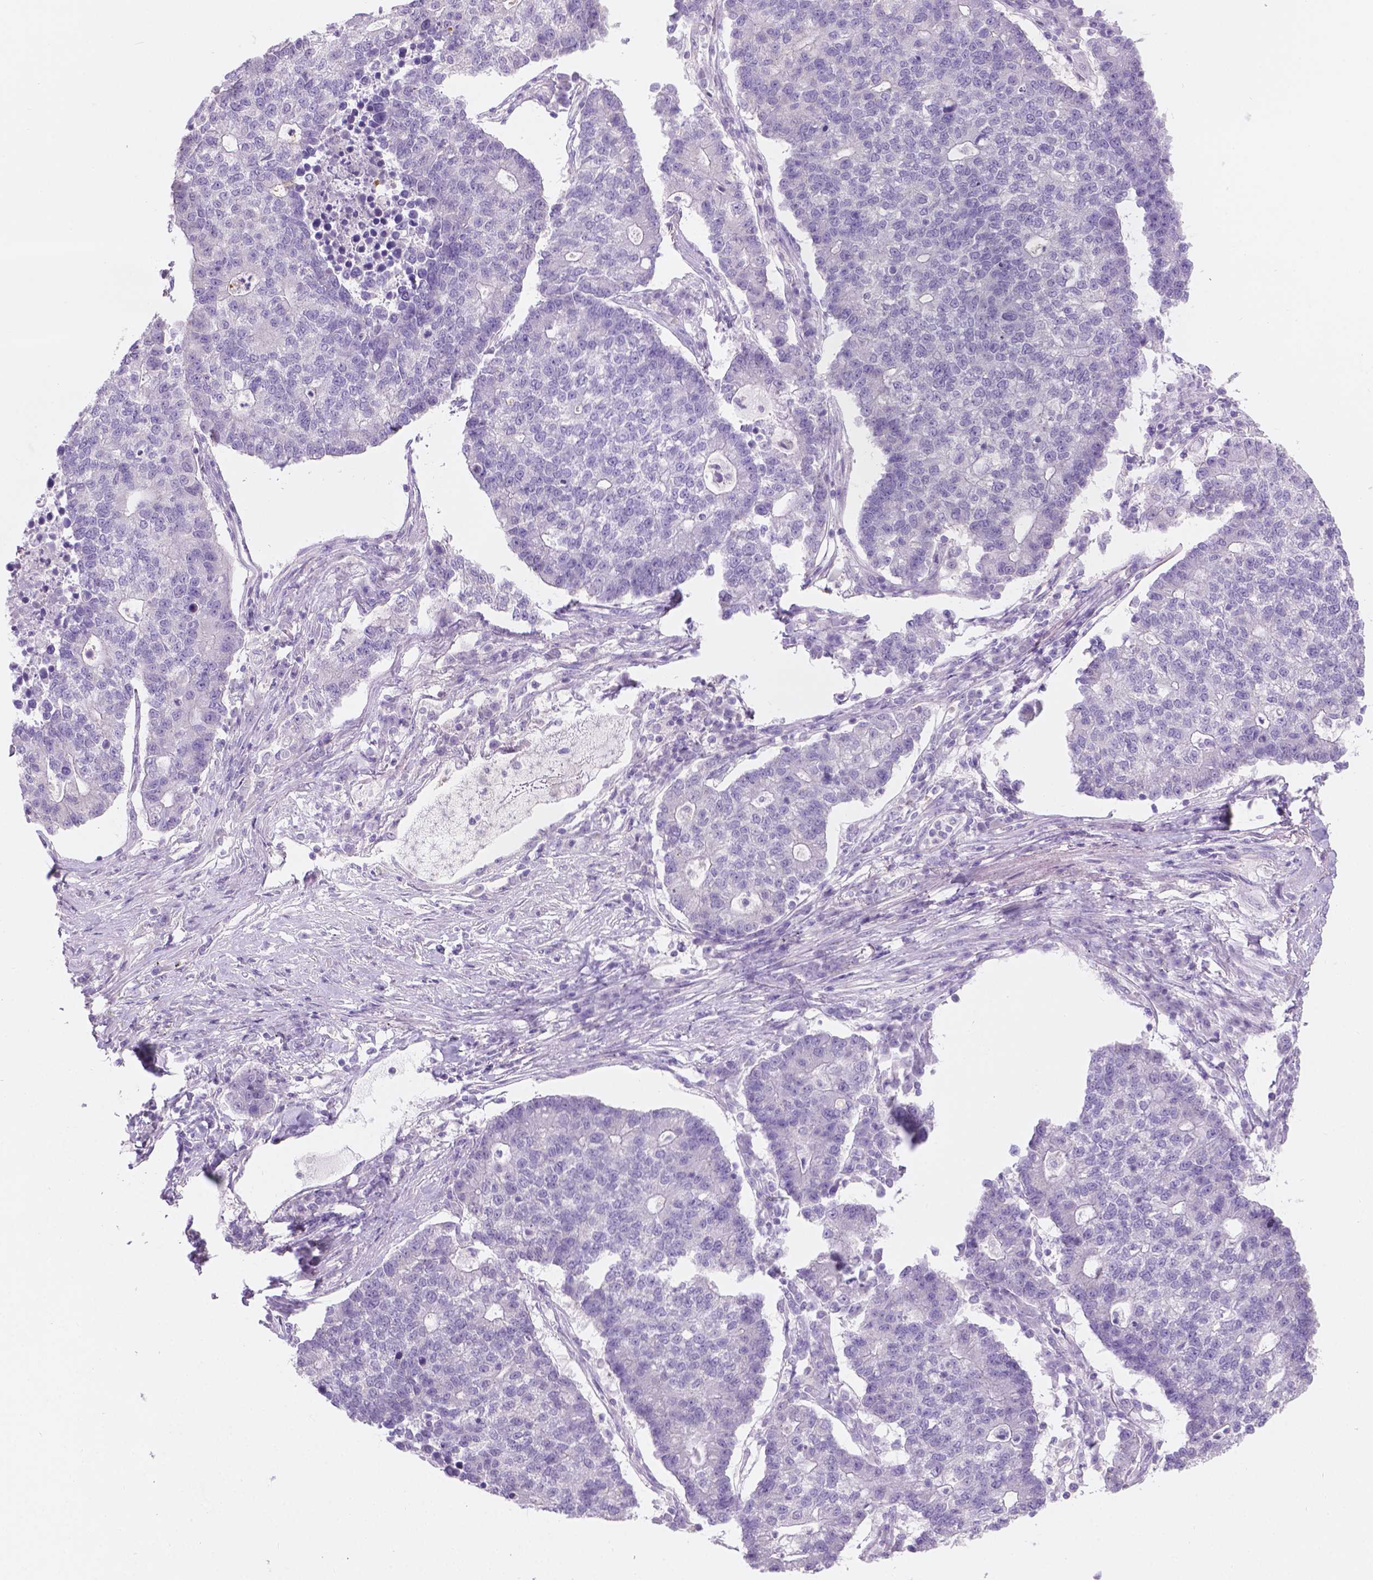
{"staining": {"intensity": "negative", "quantity": "none", "location": "none"}, "tissue": "lung cancer", "cell_type": "Tumor cells", "image_type": "cancer", "snomed": [{"axis": "morphology", "description": "Adenocarcinoma, NOS"}, {"axis": "topography", "description": "Lung"}], "caption": "An immunohistochemistry photomicrograph of lung cancer (adenocarcinoma) is shown. There is no staining in tumor cells of lung cancer (adenocarcinoma). (DAB (3,3'-diaminobenzidine) IHC with hematoxylin counter stain).", "gene": "SBSN", "patient": {"sex": "male", "age": 57}}